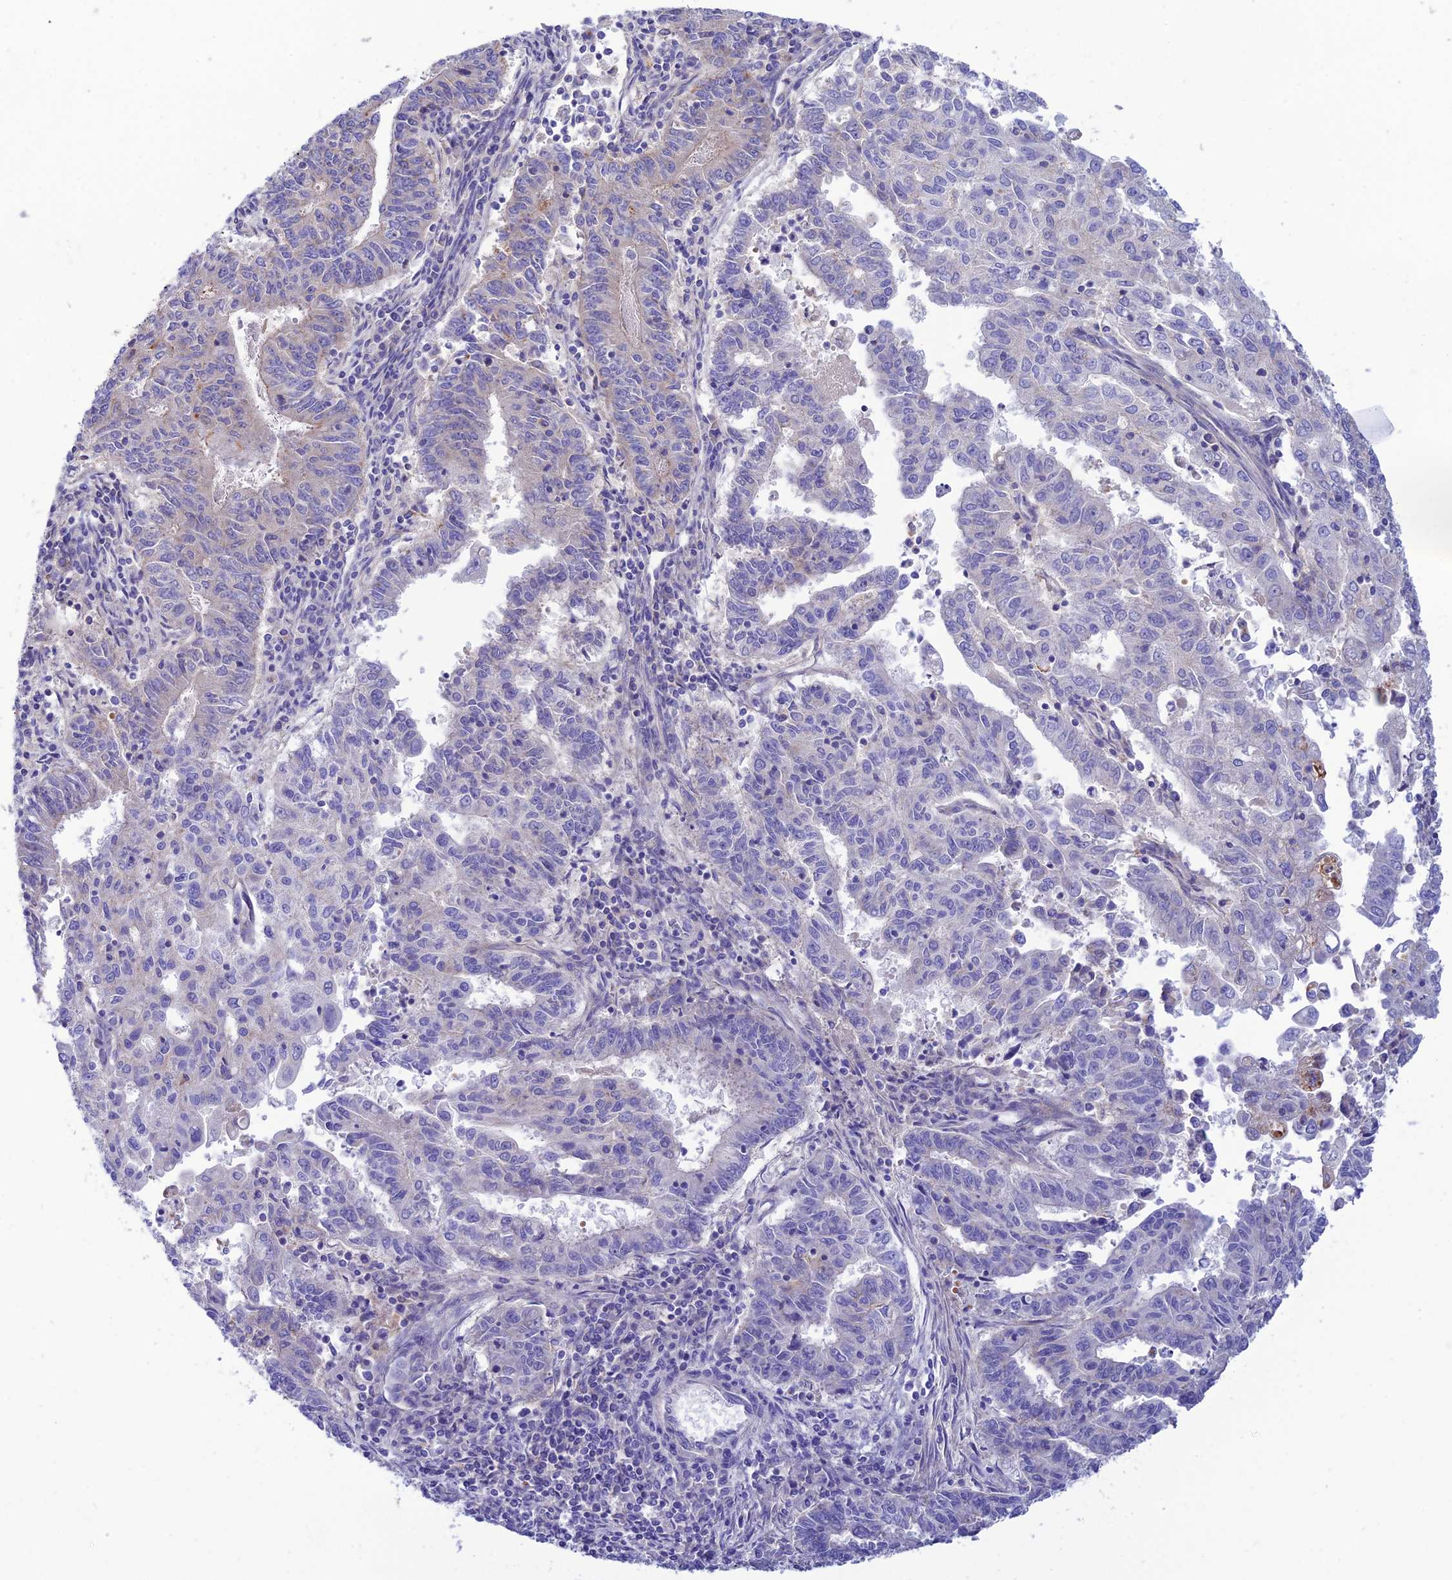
{"staining": {"intensity": "weak", "quantity": "25%-75%", "location": "cytoplasmic/membranous"}, "tissue": "endometrial cancer", "cell_type": "Tumor cells", "image_type": "cancer", "snomed": [{"axis": "morphology", "description": "Adenocarcinoma, NOS"}, {"axis": "topography", "description": "Endometrium"}], "caption": "Adenocarcinoma (endometrial) tissue exhibits weak cytoplasmic/membranous positivity in approximately 25%-75% of tumor cells, visualized by immunohistochemistry.", "gene": "CCDC157", "patient": {"sex": "female", "age": 59}}